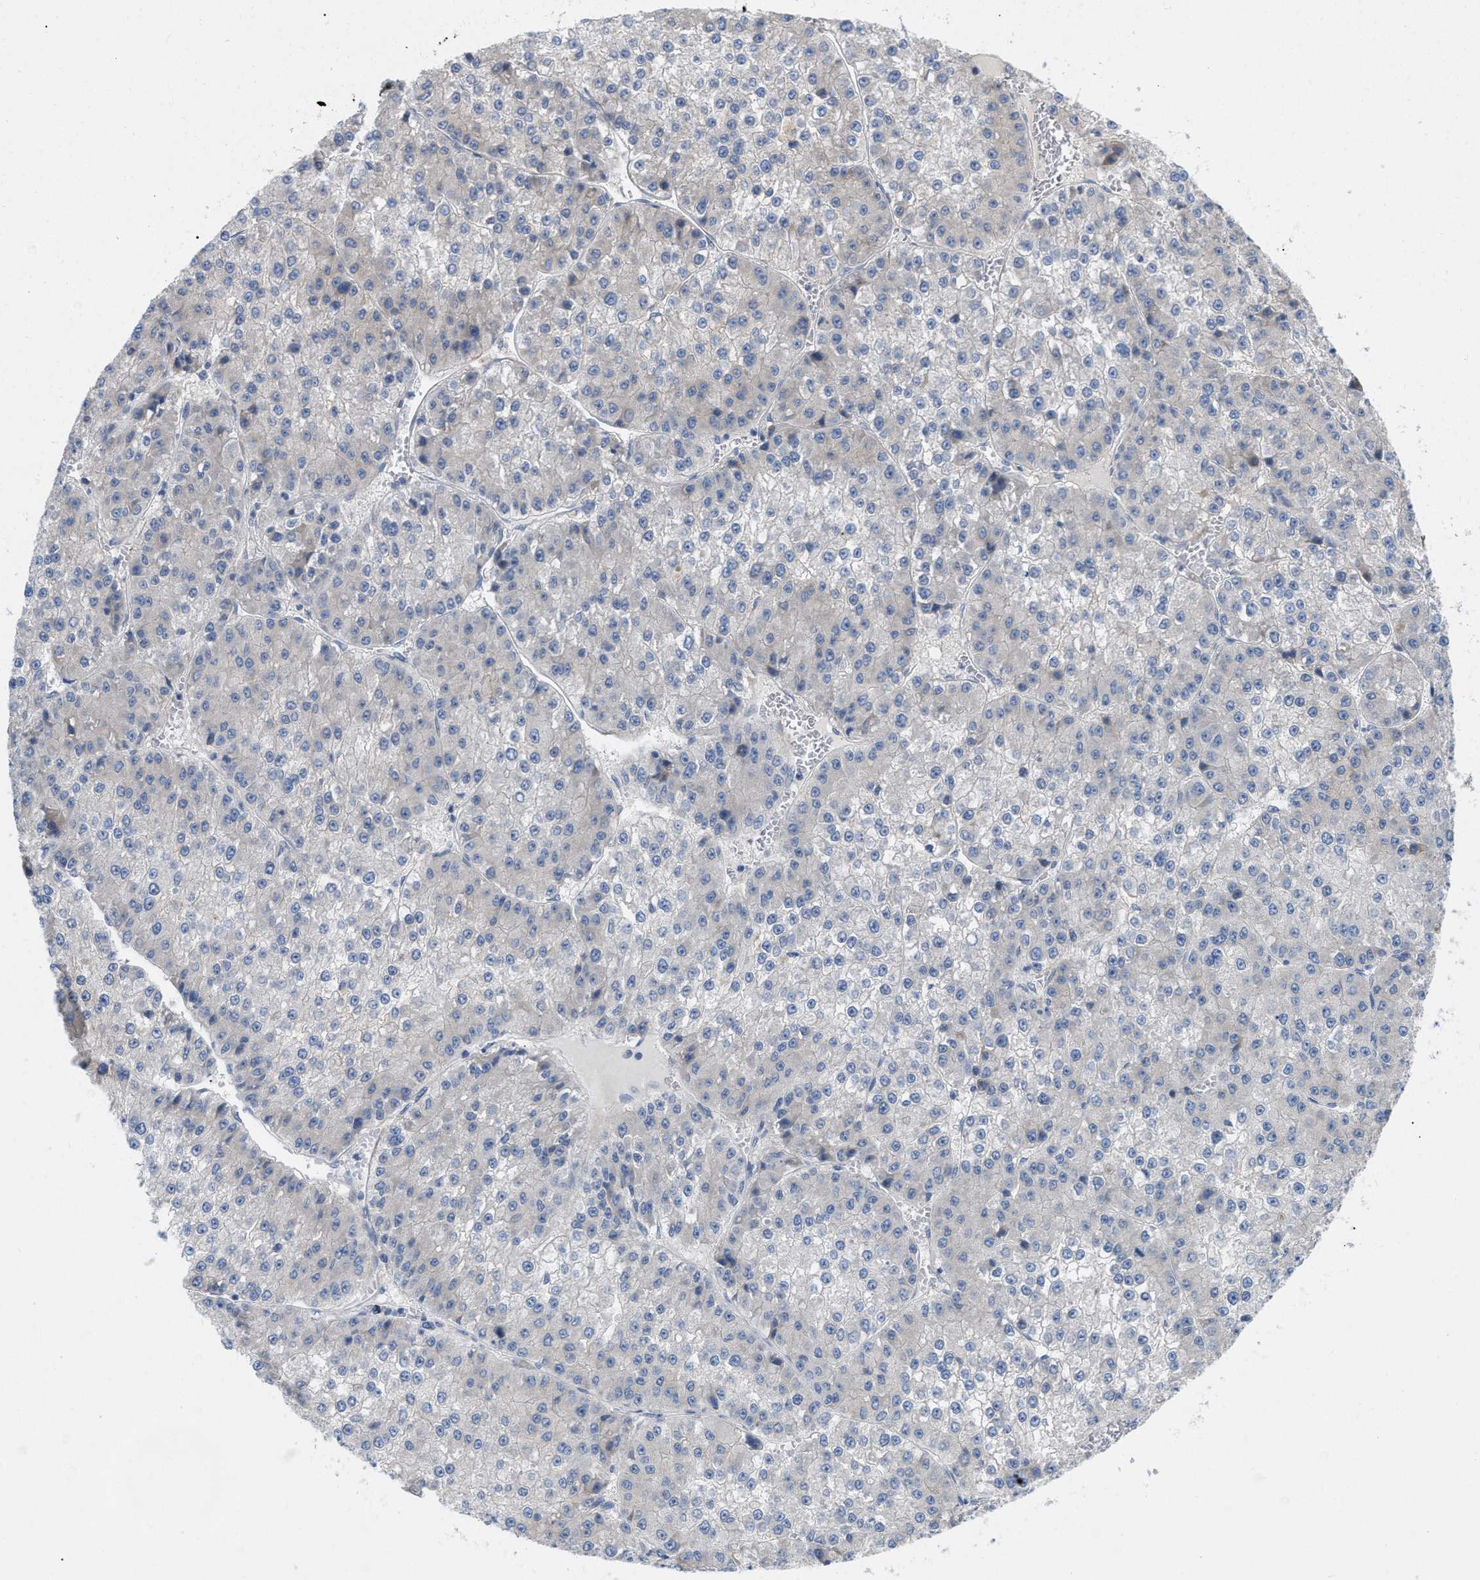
{"staining": {"intensity": "negative", "quantity": "none", "location": "none"}, "tissue": "liver cancer", "cell_type": "Tumor cells", "image_type": "cancer", "snomed": [{"axis": "morphology", "description": "Carcinoma, Hepatocellular, NOS"}, {"axis": "topography", "description": "Liver"}], "caption": "Hepatocellular carcinoma (liver) stained for a protein using IHC reveals no staining tumor cells.", "gene": "DHX58", "patient": {"sex": "female", "age": 73}}